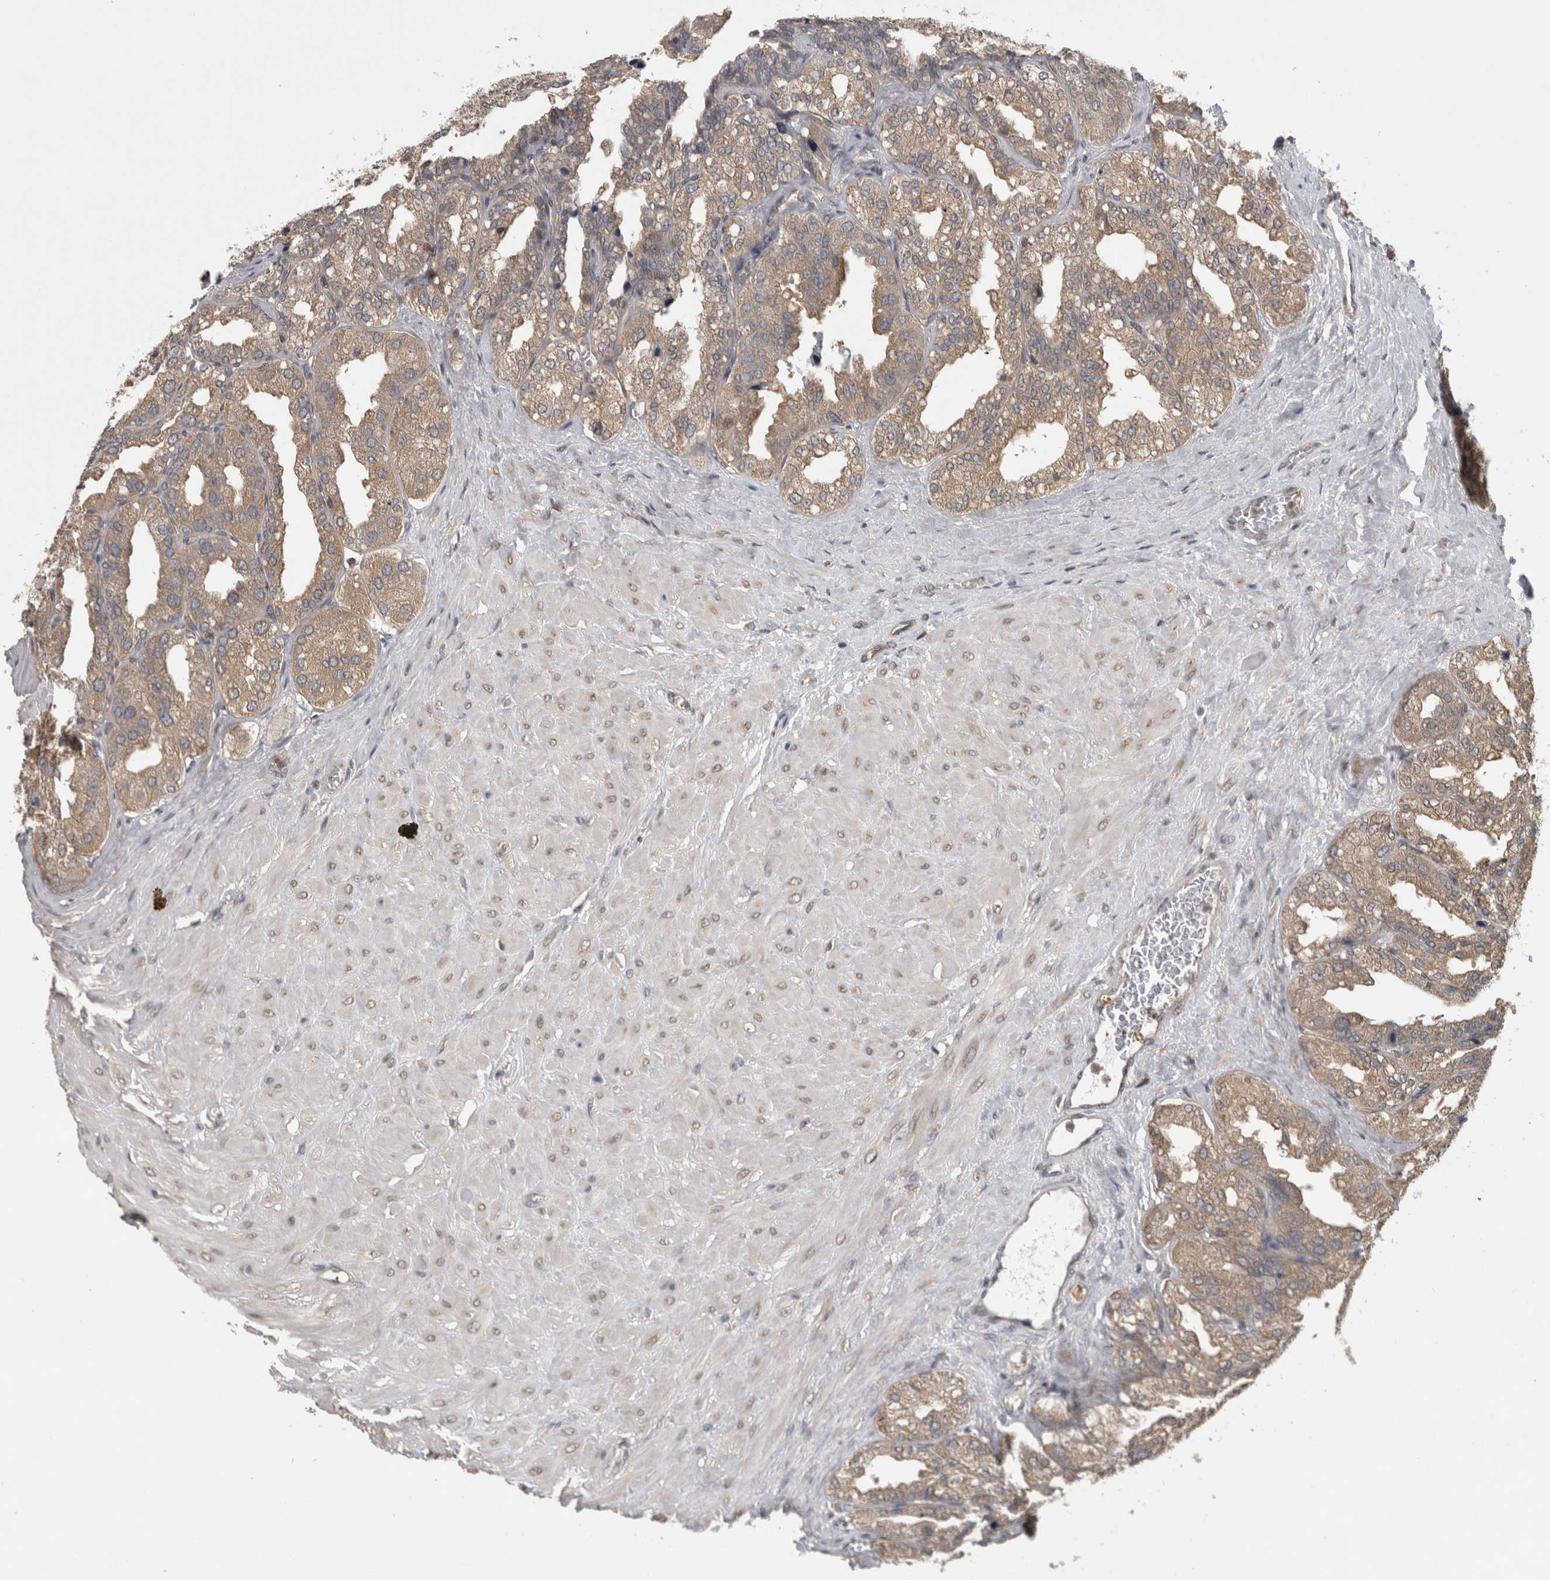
{"staining": {"intensity": "weak", "quantity": ">75%", "location": "cytoplasmic/membranous"}, "tissue": "seminal vesicle", "cell_type": "Glandular cells", "image_type": "normal", "snomed": [{"axis": "morphology", "description": "Normal tissue, NOS"}, {"axis": "topography", "description": "Prostate"}, {"axis": "topography", "description": "Seminal veicle"}], "caption": "This is an image of immunohistochemistry (IHC) staining of benign seminal vesicle, which shows weak staining in the cytoplasmic/membranous of glandular cells.", "gene": "ATXN2", "patient": {"sex": "male", "age": 51}}